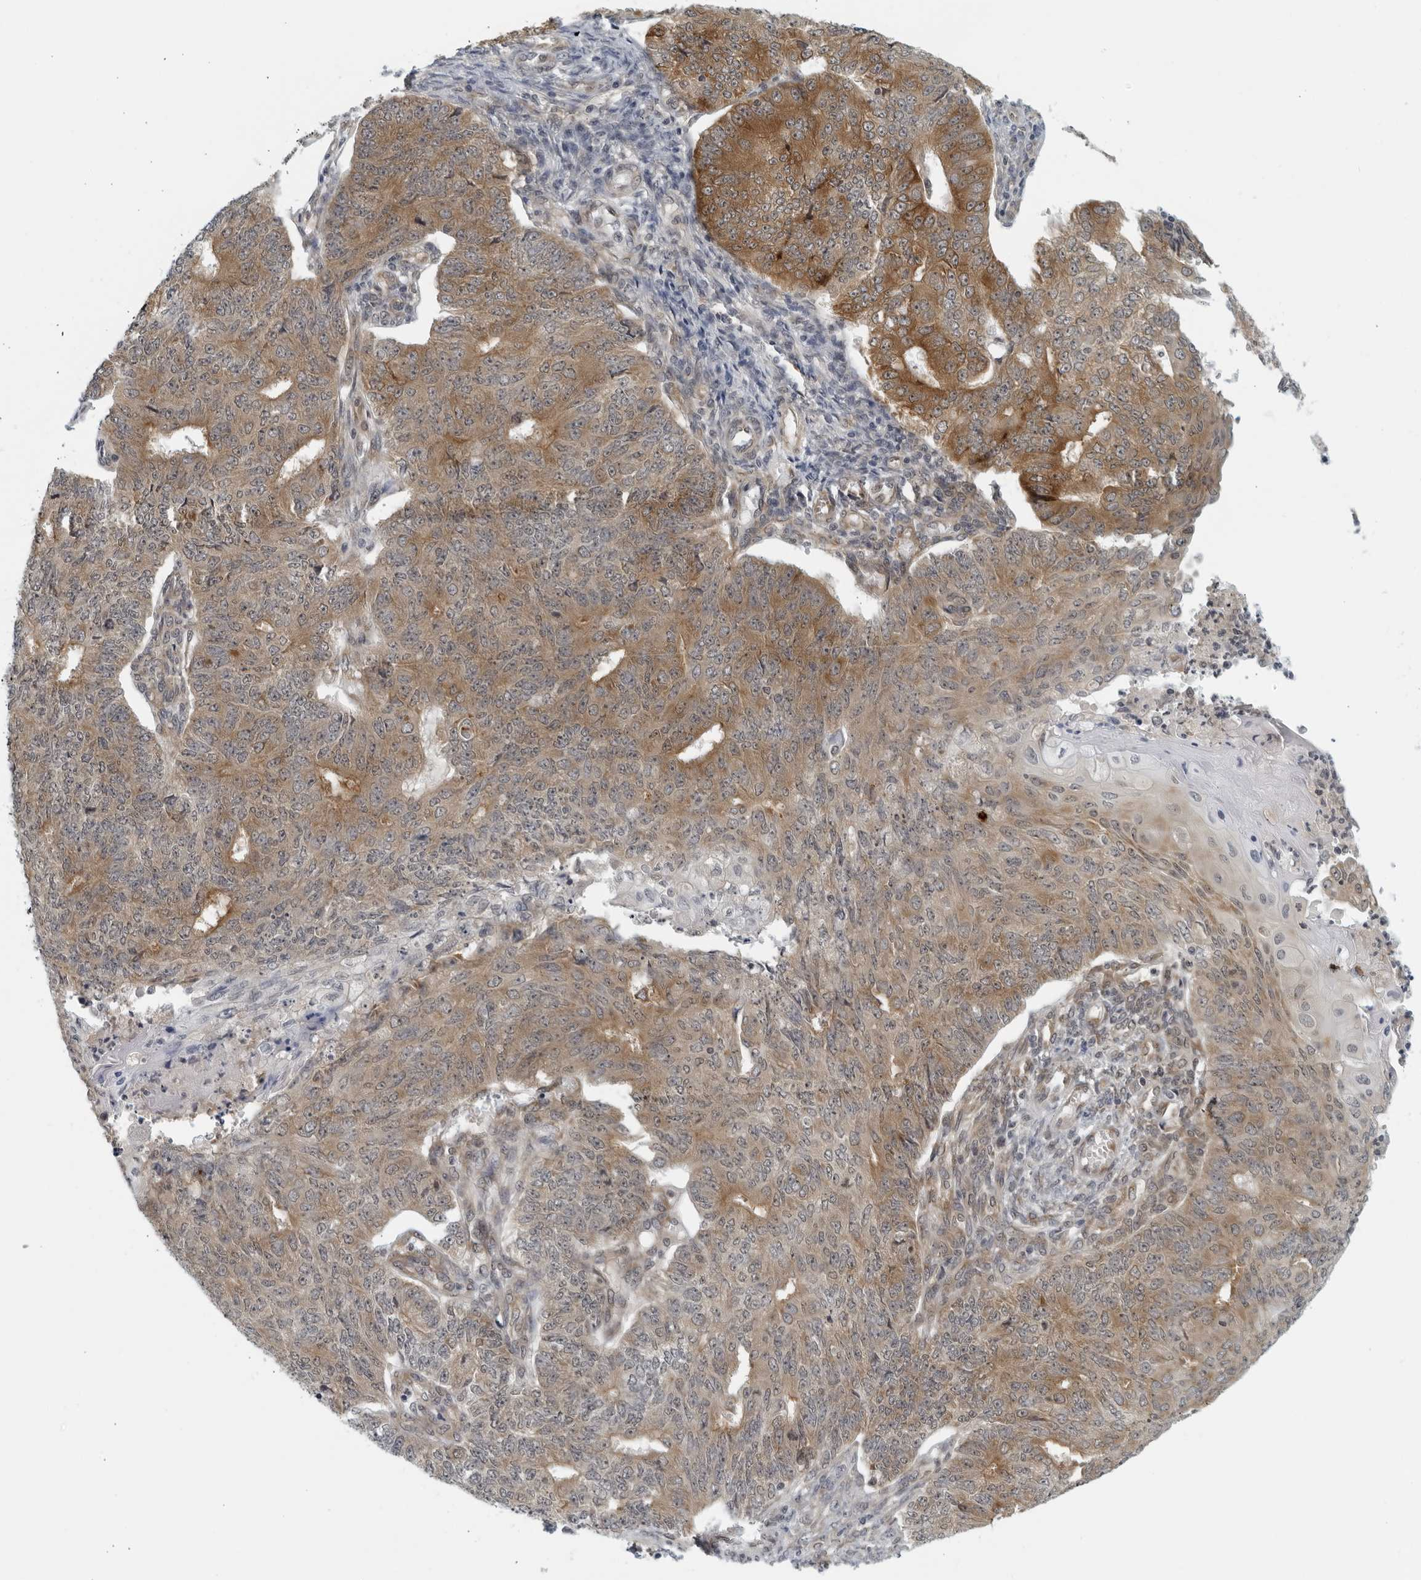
{"staining": {"intensity": "moderate", "quantity": ">75%", "location": "cytoplasmic/membranous"}, "tissue": "endometrial cancer", "cell_type": "Tumor cells", "image_type": "cancer", "snomed": [{"axis": "morphology", "description": "Adenocarcinoma, NOS"}, {"axis": "topography", "description": "Endometrium"}], "caption": "Tumor cells exhibit medium levels of moderate cytoplasmic/membranous staining in about >75% of cells in human endometrial adenocarcinoma. (brown staining indicates protein expression, while blue staining denotes nuclei).", "gene": "RC3H1", "patient": {"sex": "female", "age": 32}}